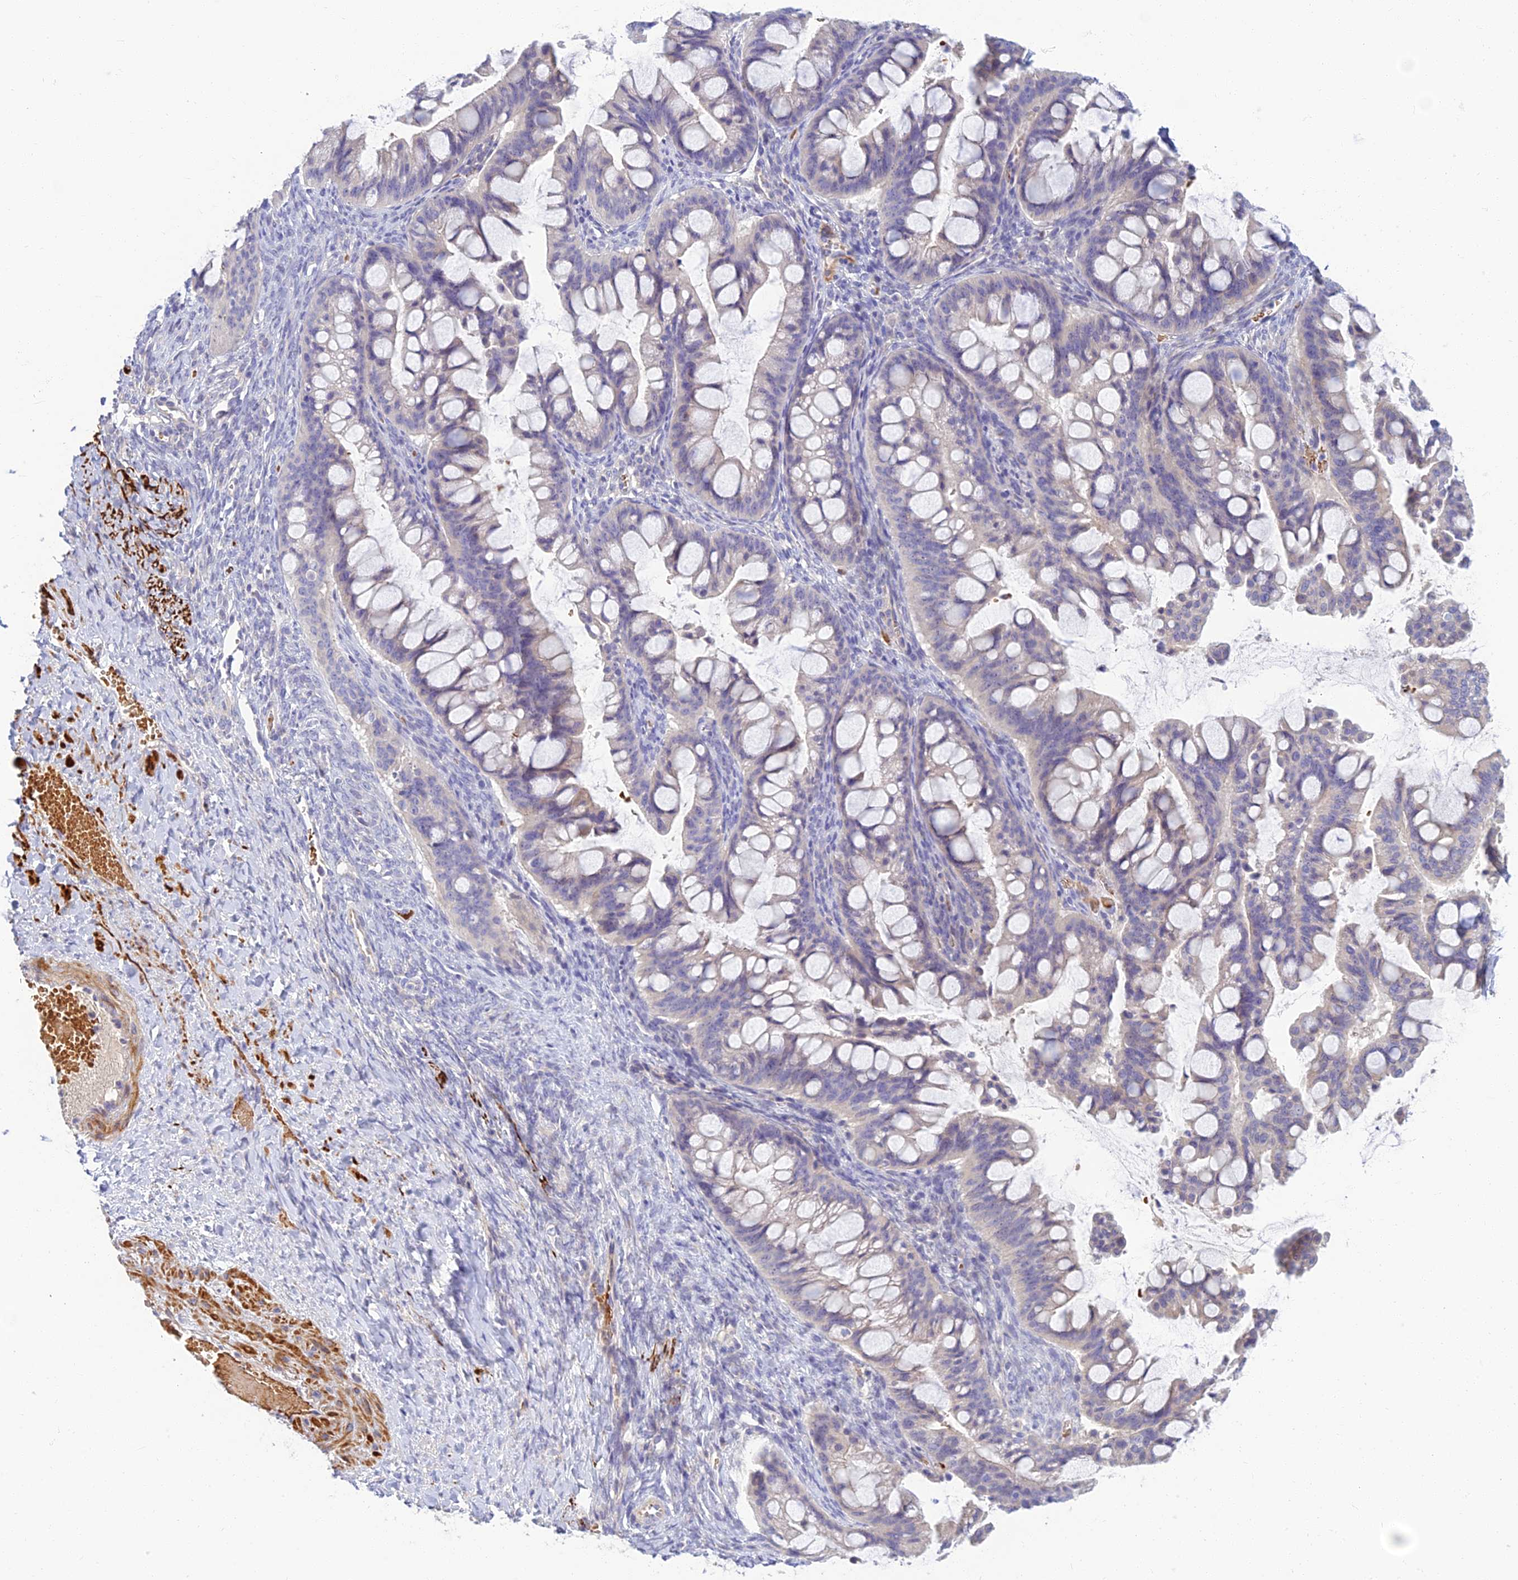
{"staining": {"intensity": "negative", "quantity": "none", "location": "none"}, "tissue": "ovarian cancer", "cell_type": "Tumor cells", "image_type": "cancer", "snomed": [{"axis": "morphology", "description": "Cystadenocarcinoma, mucinous, NOS"}, {"axis": "topography", "description": "Ovary"}], "caption": "Tumor cells show no significant protein staining in ovarian cancer (mucinous cystadenocarcinoma).", "gene": "CLIP4", "patient": {"sex": "female", "age": 73}}